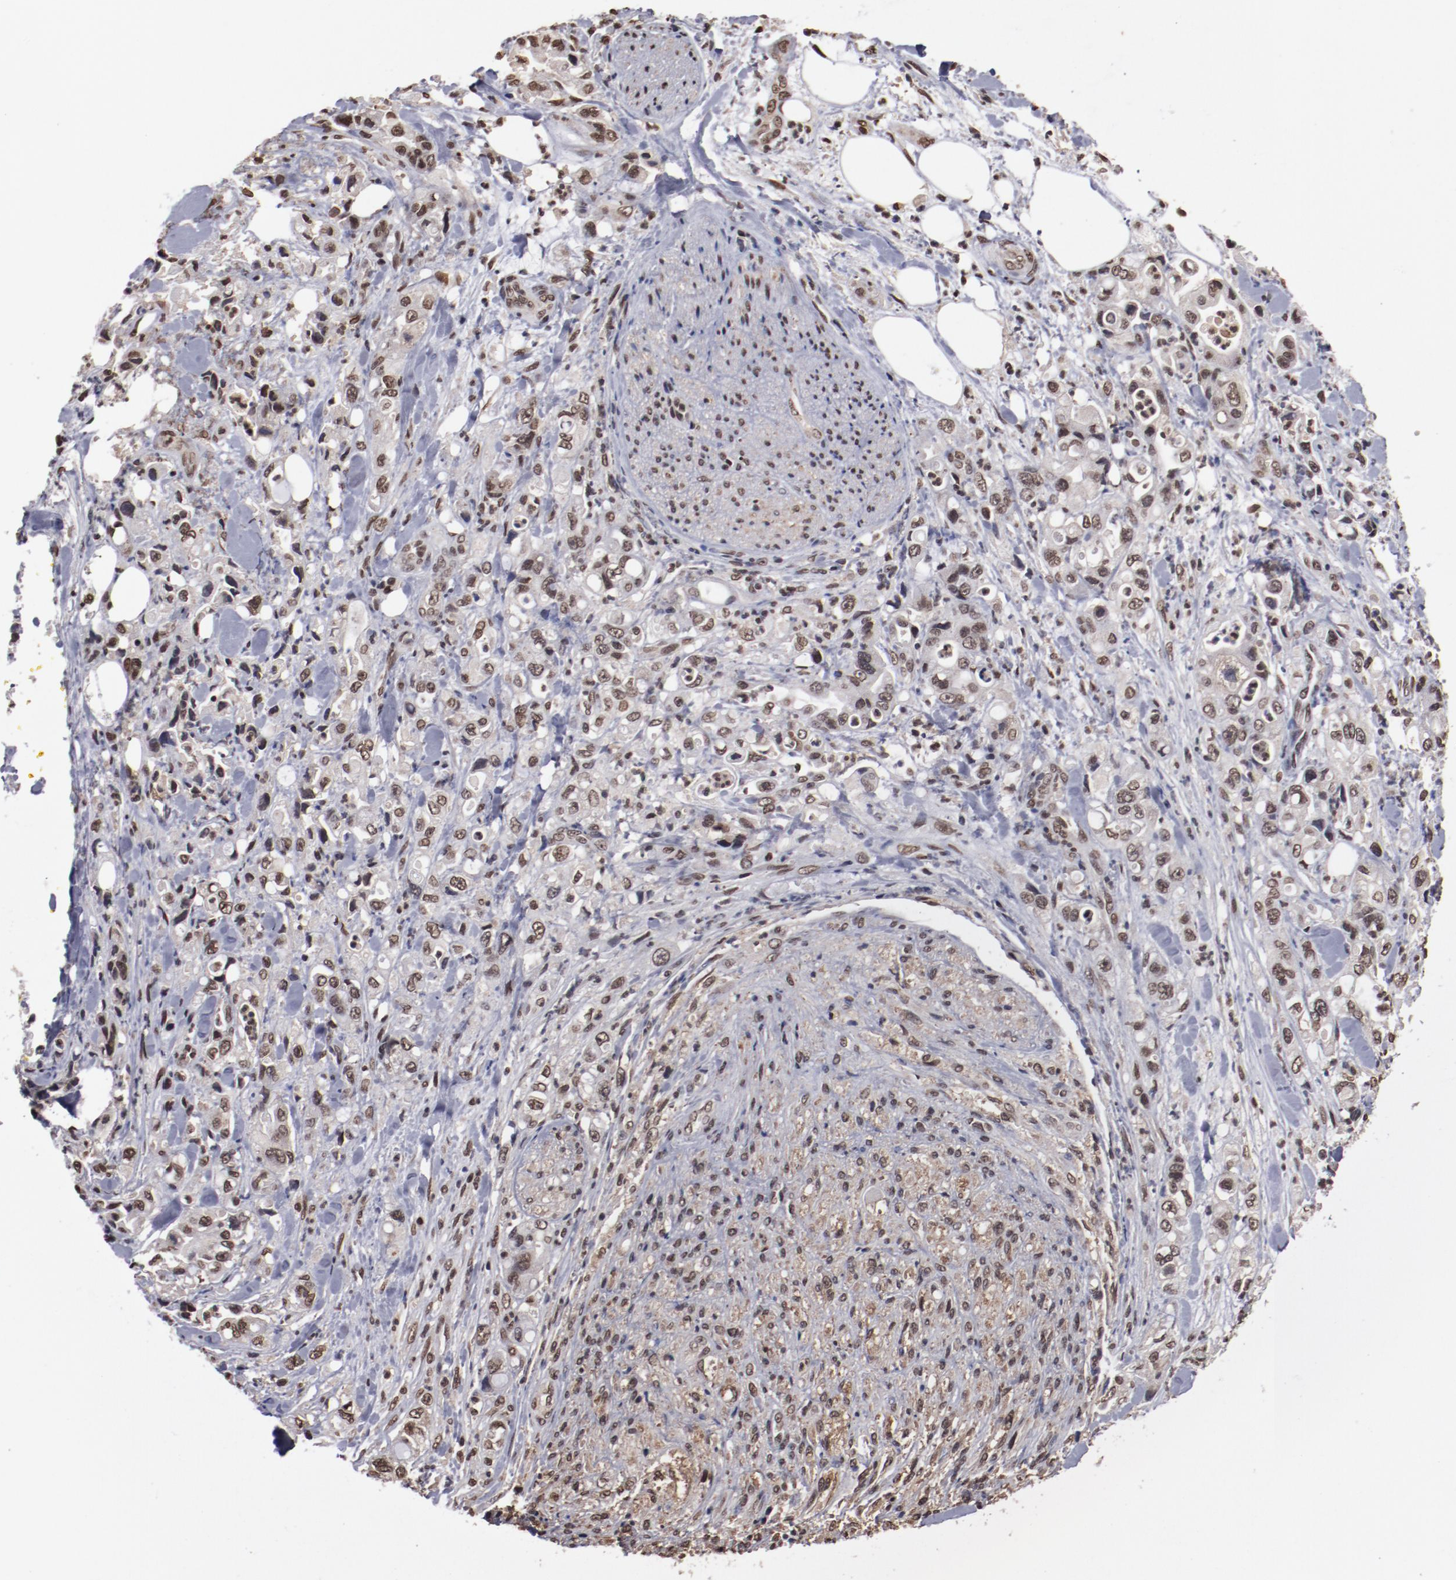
{"staining": {"intensity": "weak", "quantity": ">75%", "location": "nuclear"}, "tissue": "pancreatic cancer", "cell_type": "Tumor cells", "image_type": "cancer", "snomed": [{"axis": "morphology", "description": "Adenocarcinoma, NOS"}, {"axis": "topography", "description": "Pancreas"}], "caption": "Brown immunohistochemical staining in pancreatic cancer (adenocarcinoma) shows weak nuclear expression in approximately >75% of tumor cells.", "gene": "AKT1", "patient": {"sex": "male", "age": 70}}